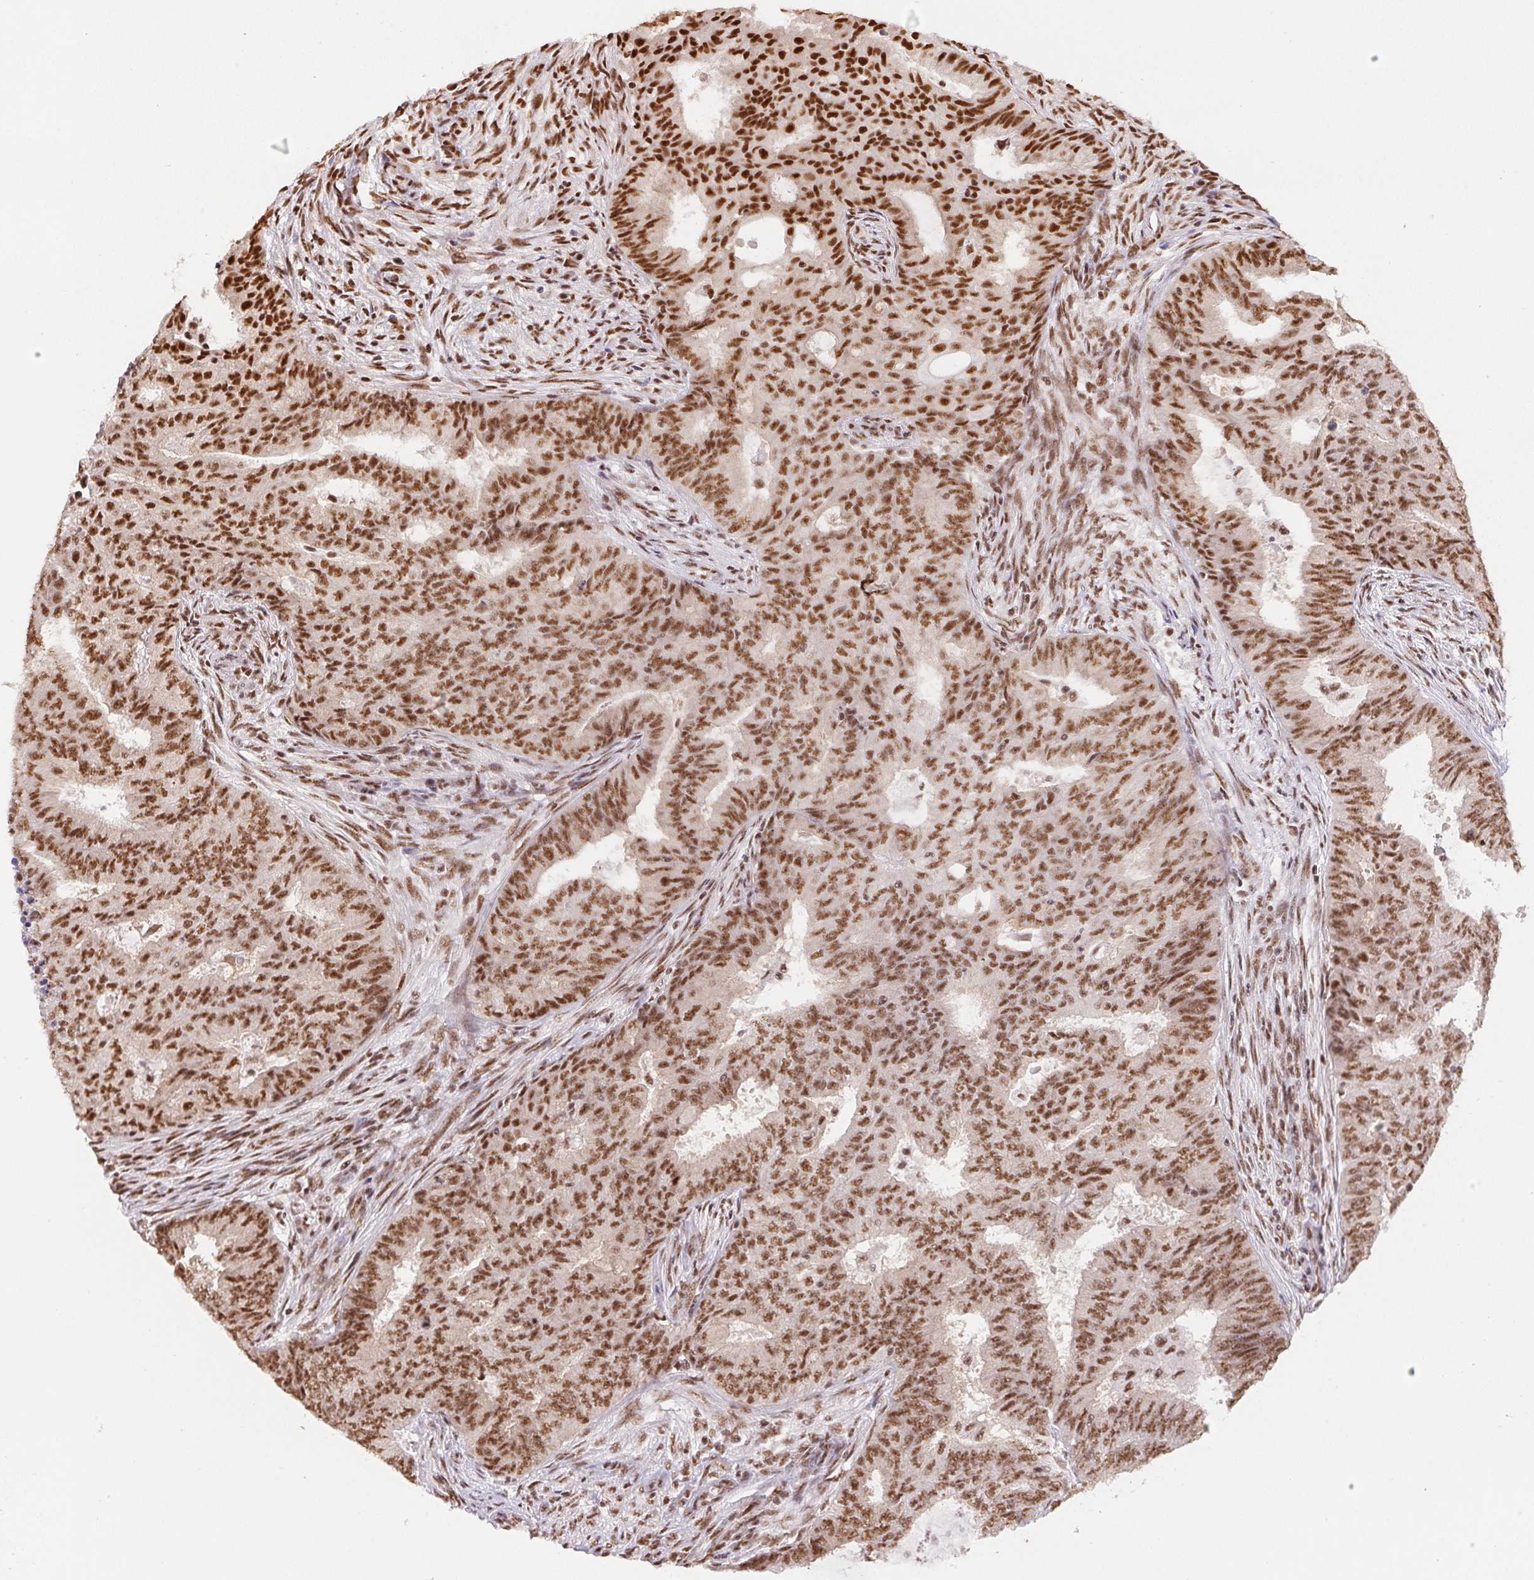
{"staining": {"intensity": "moderate", "quantity": ">75%", "location": "nuclear"}, "tissue": "endometrial cancer", "cell_type": "Tumor cells", "image_type": "cancer", "snomed": [{"axis": "morphology", "description": "Adenocarcinoma, NOS"}, {"axis": "topography", "description": "Endometrium"}], "caption": "A brown stain shows moderate nuclear expression of a protein in human endometrial cancer tumor cells.", "gene": "IK", "patient": {"sex": "female", "age": 62}}